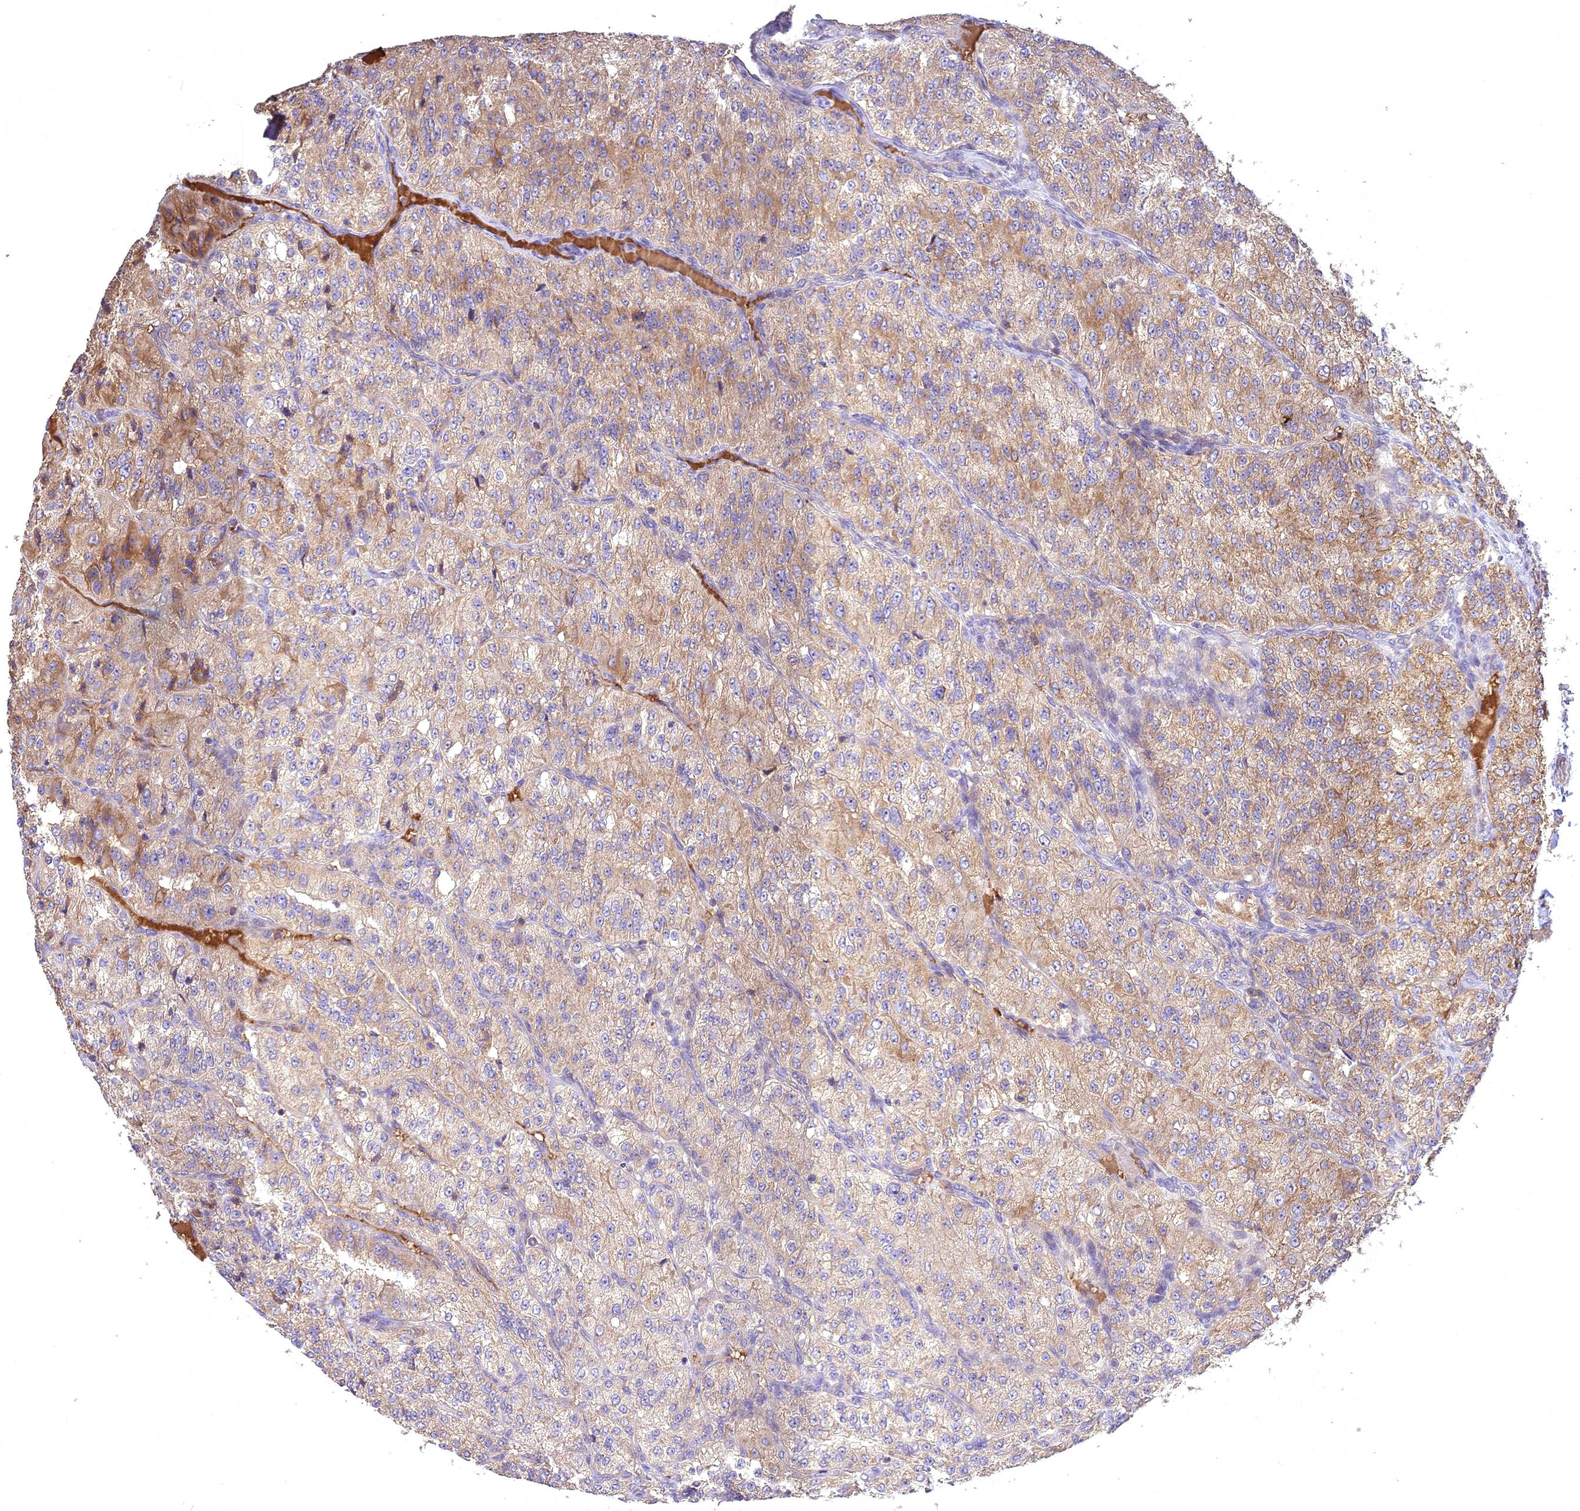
{"staining": {"intensity": "moderate", "quantity": "25%-75%", "location": "cytoplasmic/membranous"}, "tissue": "renal cancer", "cell_type": "Tumor cells", "image_type": "cancer", "snomed": [{"axis": "morphology", "description": "Adenocarcinoma, NOS"}, {"axis": "topography", "description": "Kidney"}], "caption": "Immunohistochemical staining of renal cancer exhibits medium levels of moderate cytoplasmic/membranous protein staining in about 25%-75% of tumor cells. (IHC, brightfield microscopy, high magnification).", "gene": "NUDT8", "patient": {"sex": "female", "age": 63}}